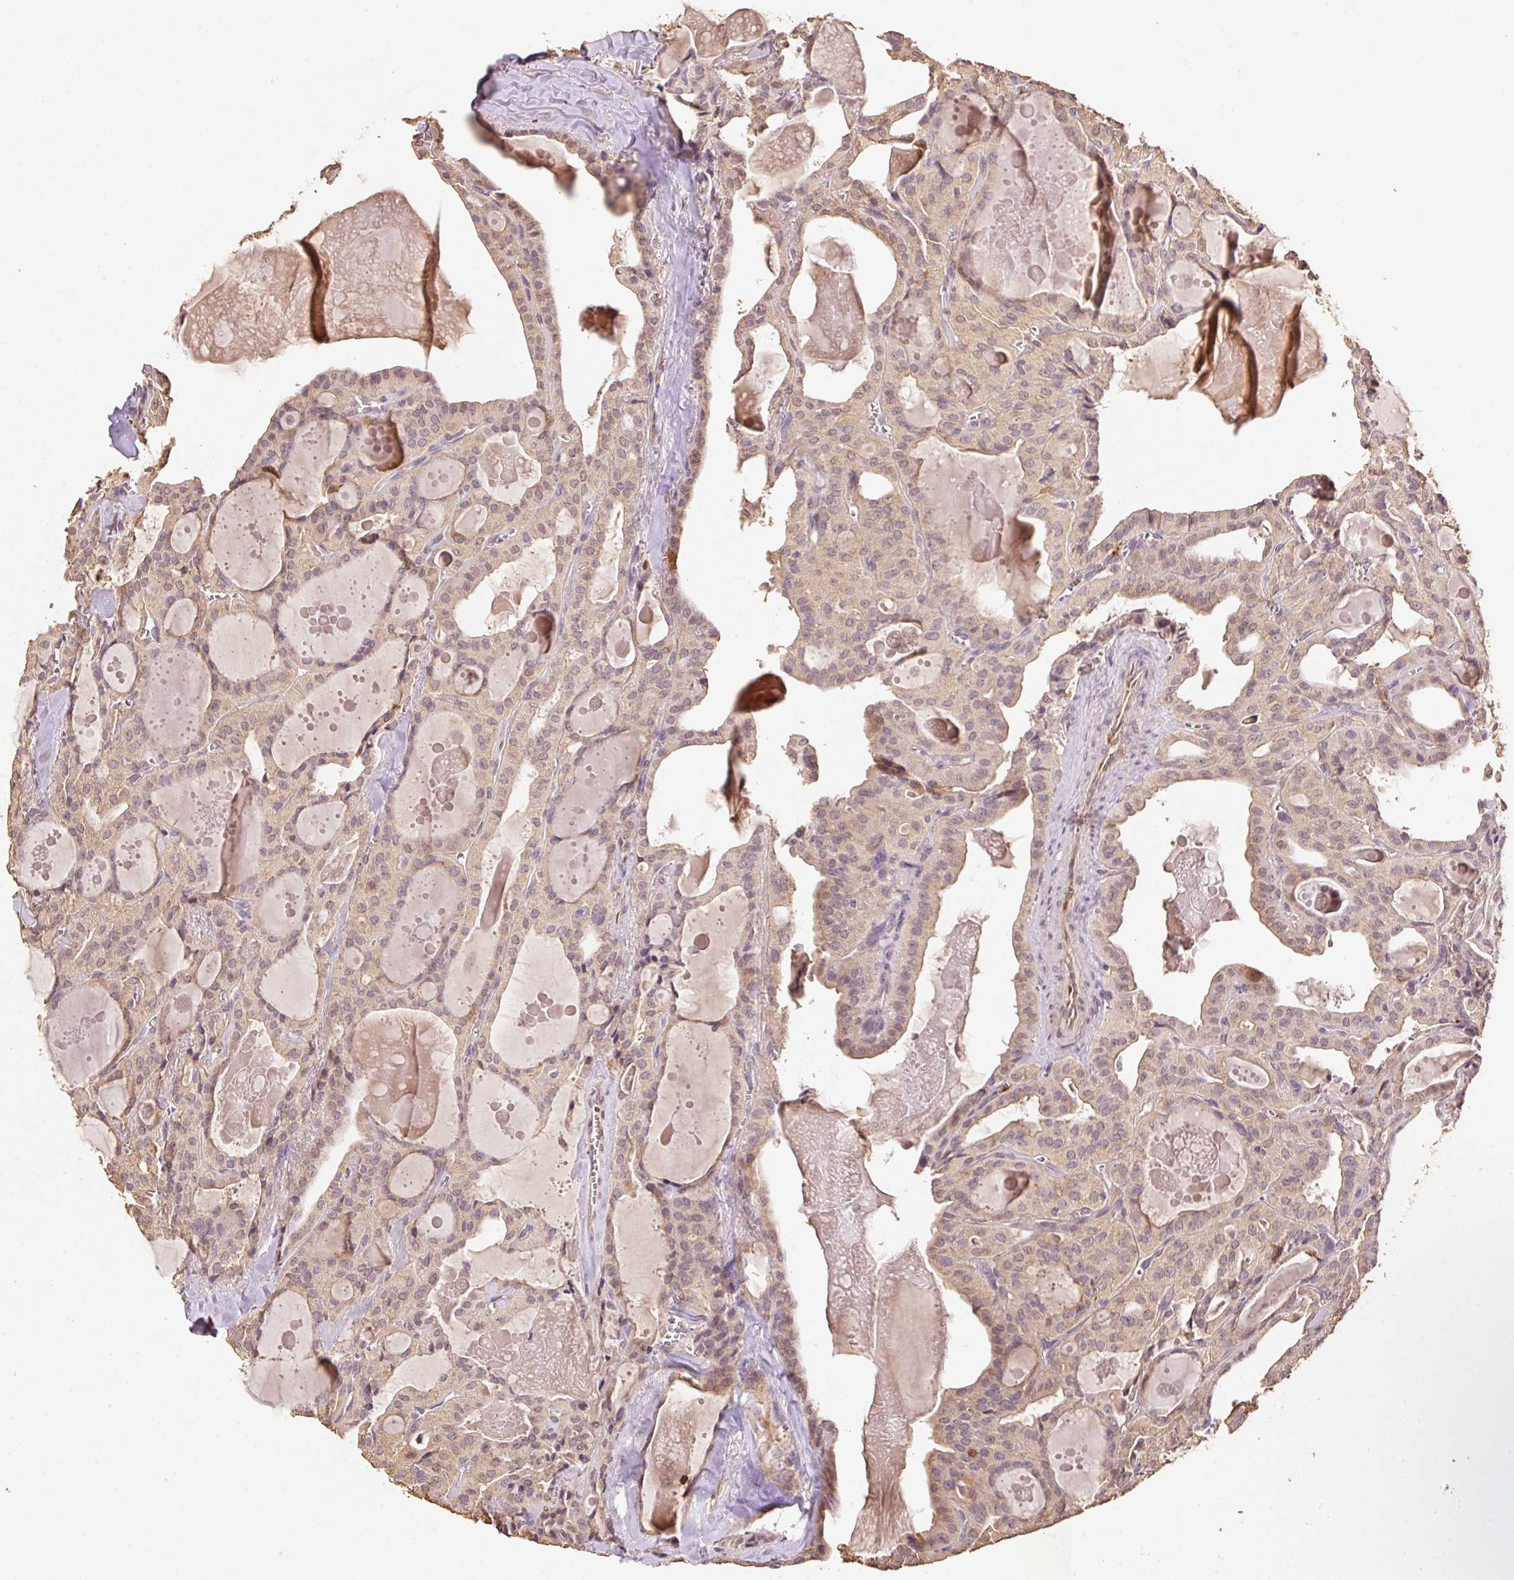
{"staining": {"intensity": "weak", "quantity": ">75%", "location": "cytoplasmic/membranous,nuclear"}, "tissue": "thyroid cancer", "cell_type": "Tumor cells", "image_type": "cancer", "snomed": [{"axis": "morphology", "description": "Papillary adenocarcinoma, NOS"}, {"axis": "topography", "description": "Thyroid gland"}], "caption": "Immunohistochemical staining of thyroid papillary adenocarcinoma displays low levels of weak cytoplasmic/membranous and nuclear protein expression in approximately >75% of tumor cells.", "gene": "HERC2", "patient": {"sex": "male", "age": 52}}